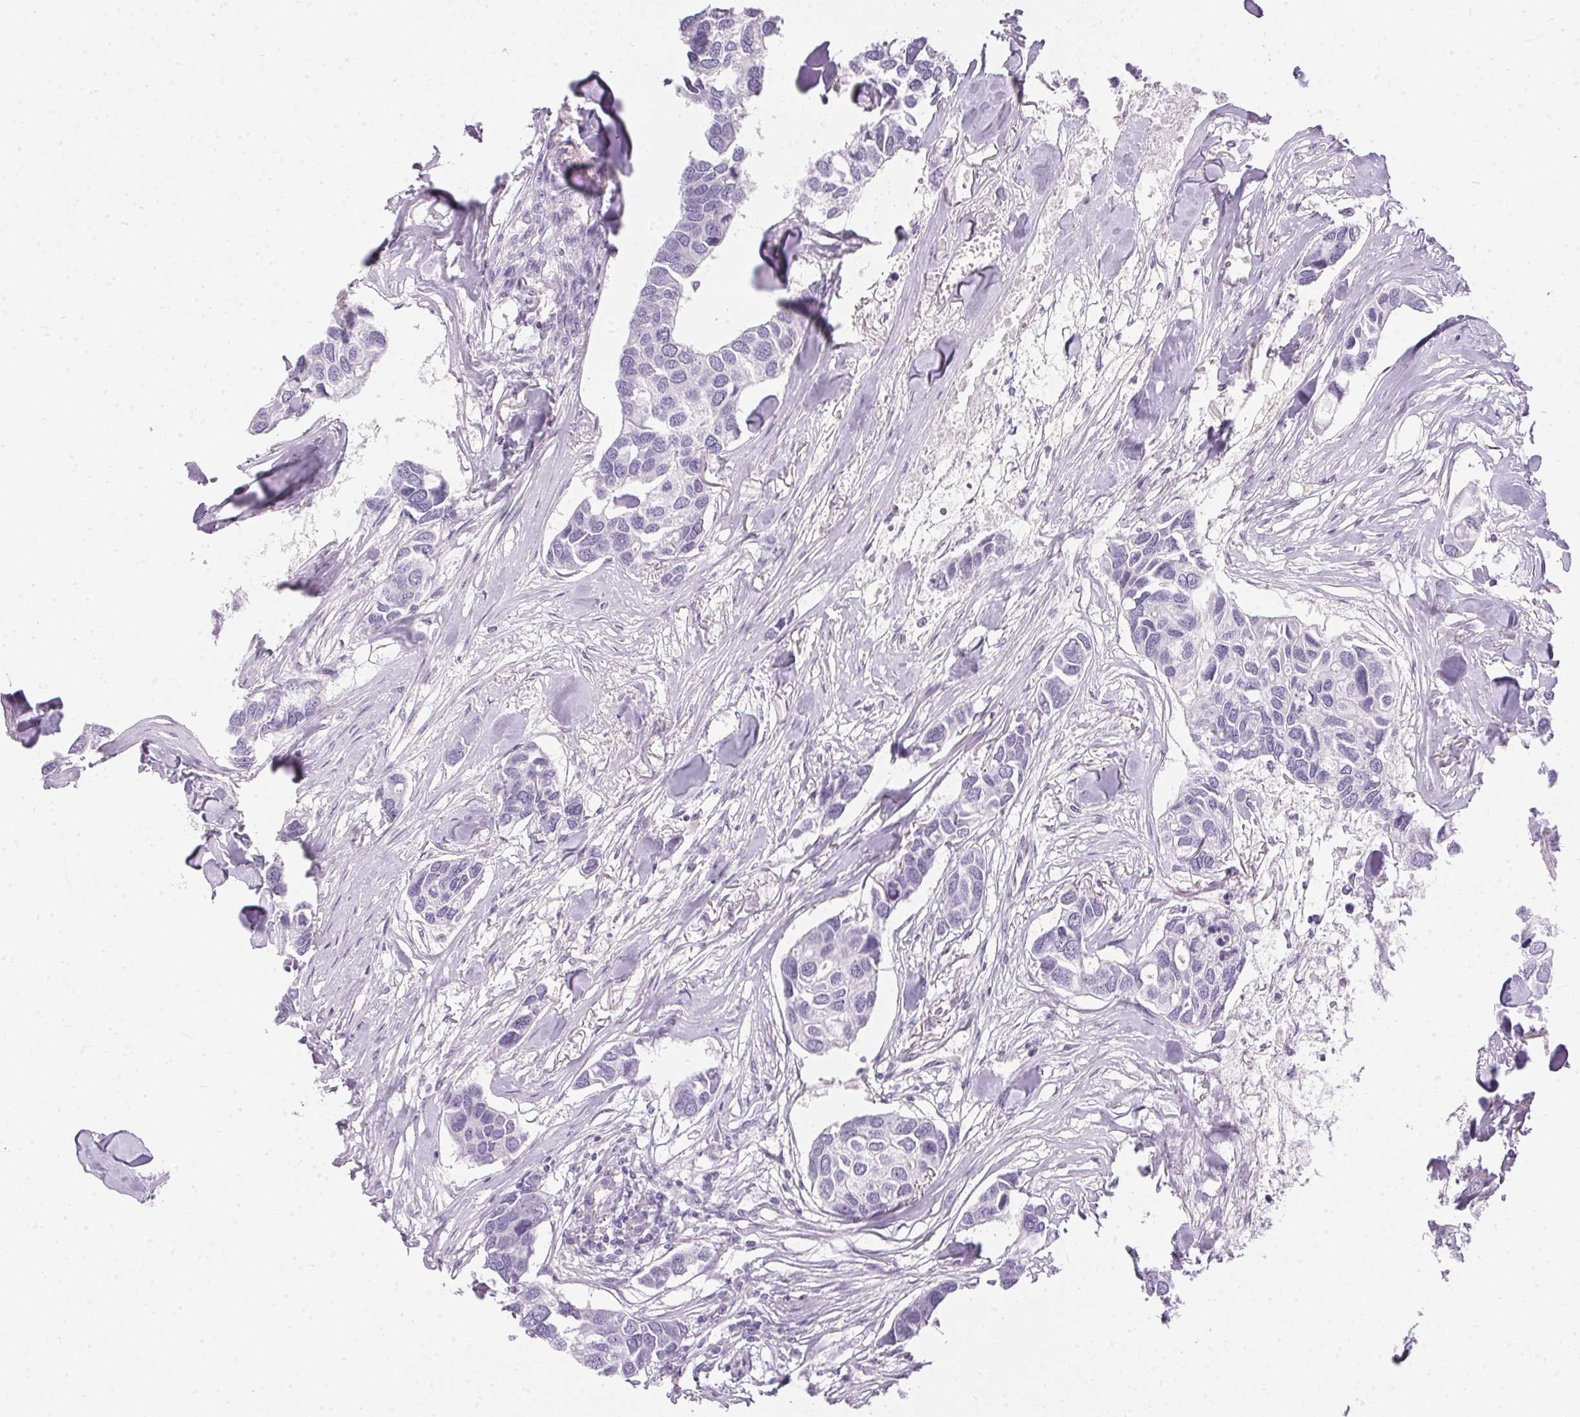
{"staining": {"intensity": "negative", "quantity": "none", "location": "none"}, "tissue": "breast cancer", "cell_type": "Tumor cells", "image_type": "cancer", "snomed": [{"axis": "morphology", "description": "Duct carcinoma"}, {"axis": "topography", "description": "Breast"}], "caption": "Immunohistochemical staining of human invasive ductal carcinoma (breast) shows no significant staining in tumor cells. (Stains: DAB (3,3'-diaminobenzidine) IHC with hematoxylin counter stain, Microscopy: brightfield microscopy at high magnification).", "gene": "GBP6", "patient": {"sex": "female", "age": 83}}